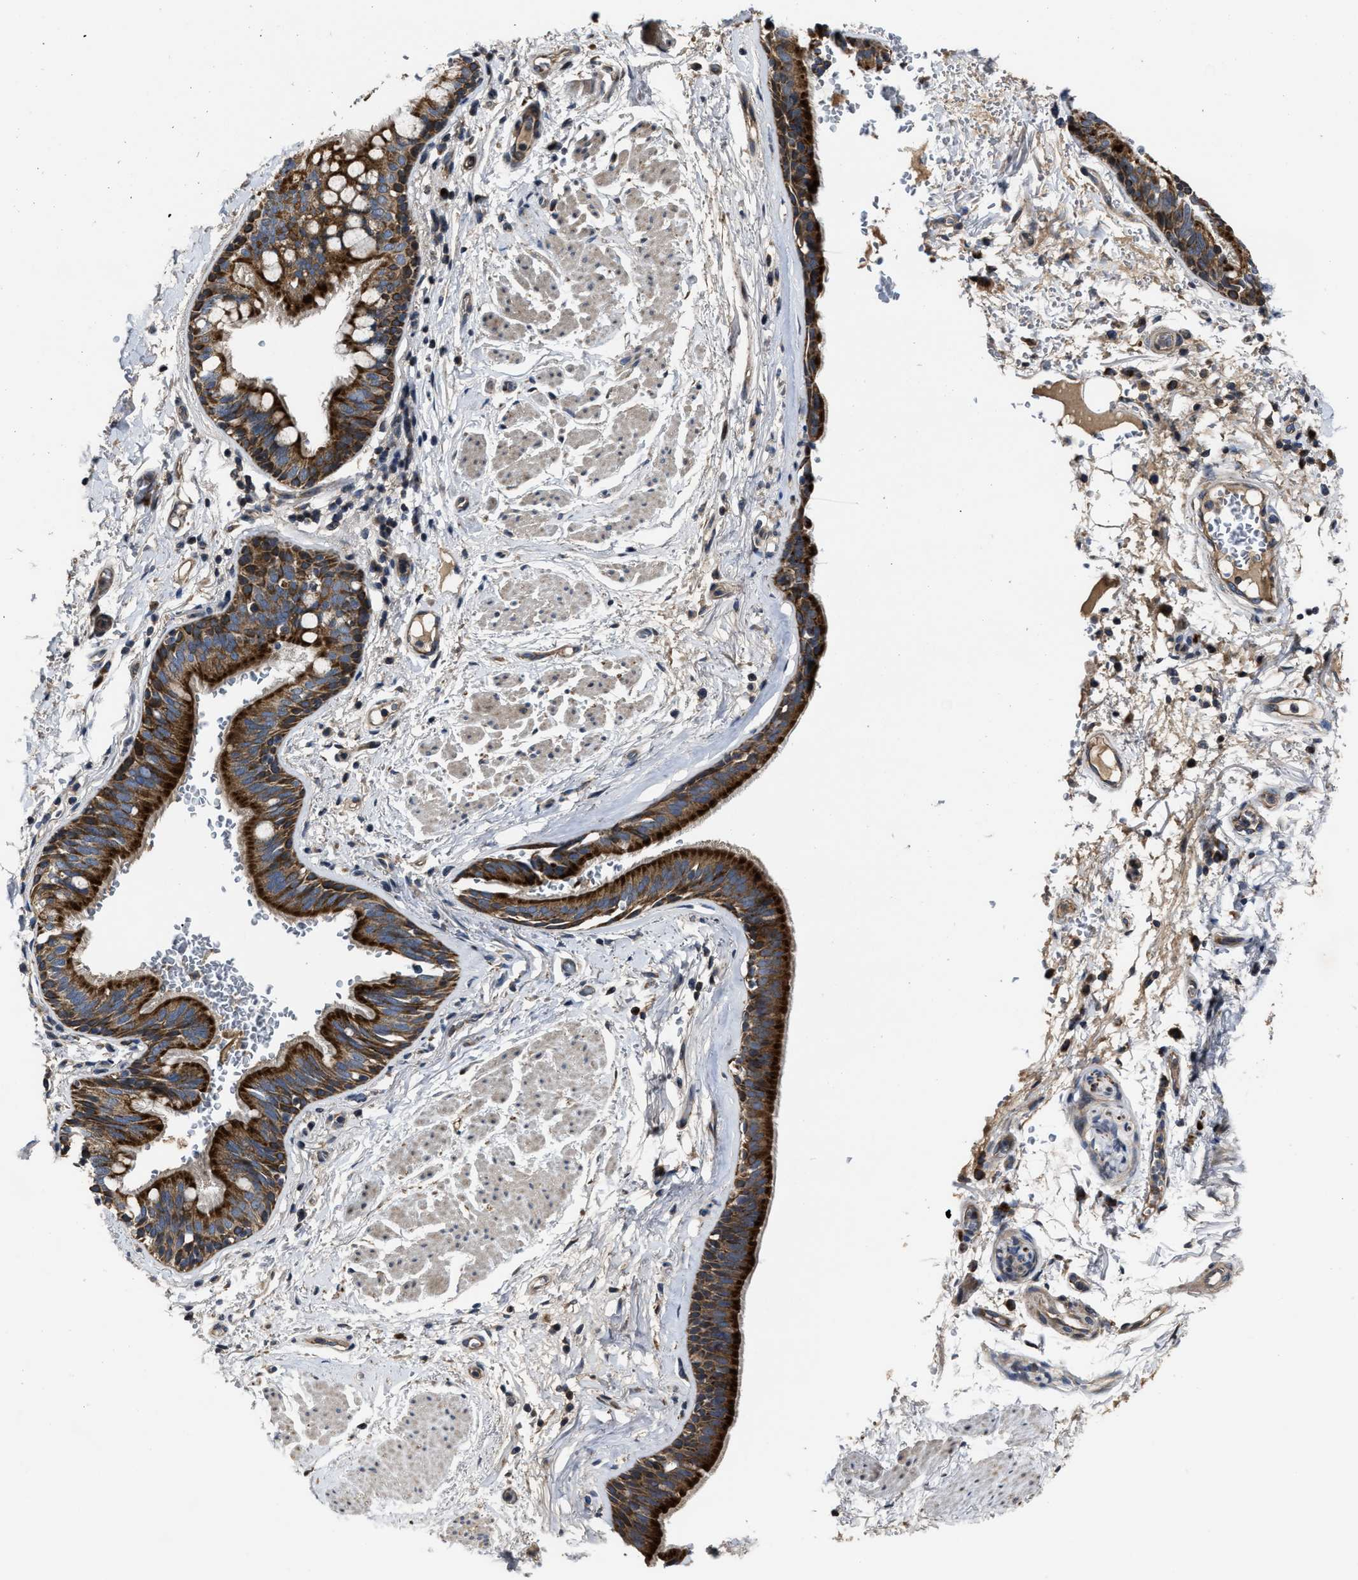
{"staining": {"intensity": "strong", "quantity": ">75%", "location": "cytoplasmic/membranous"}, "tissue": "bronchus", "cell_type": "Respiratory epithelial cells", "image_type": "normal", "snomed": [{"axis": "morphology", "description": "Normal tissue, NOS"}, {"axis": "topography", "description": "Cartilage tissue"}], "caption": "This image shows normal bronchus stained with immunohistochemistry (IHC) to label a protein in brown. The cytoplasmic/membranous of respiratory epithelial cells show strong positivity for the protein. Nuclei are counter-stained blue.", "gene": "PASK", "patient": {"sex": "female", "age": 63}}